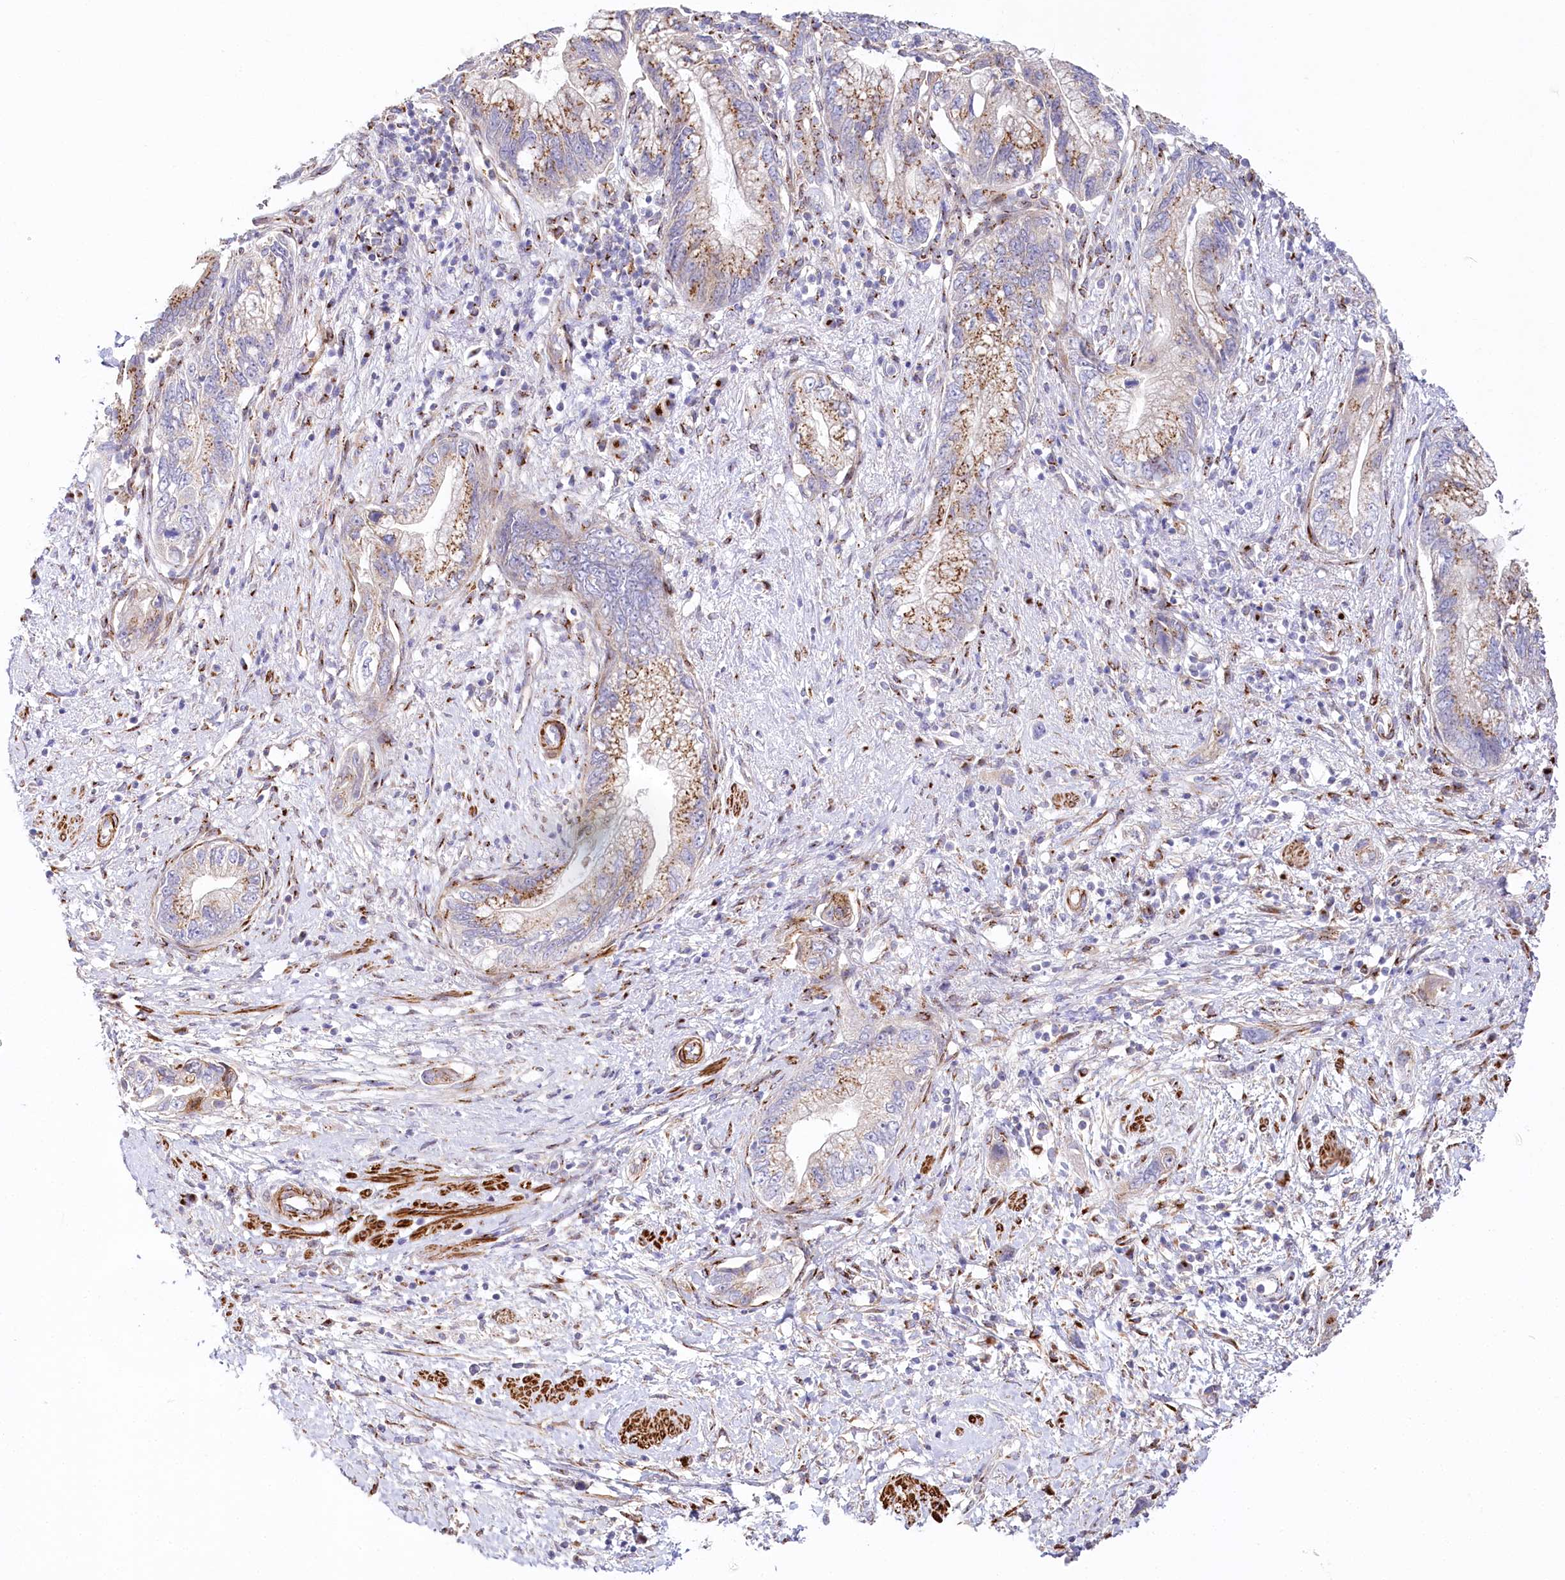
{"staining": {"intensity": "moderate", "quantity": ">75%", "location": "cytoplasmic/membranous"}, "tissue": "pancreatic cancer", "cell_type": "Tumor cells", "image_type": "cancer", "snomed": [{"axis": "morphology", "description": "Adenocarcinoma, NOS"}, {"axis": "topography", "description": "Pancreas"}], "caption": "DAB (3,3'-diaminobenzidine) immunohistochemical staining of human adenocarcinoma (pancreatic) reveals moderate cytoplasmic/membranous protein staining in about >75% of tumor cells. Using DAB (brown) and hematoxylin (blue) stains, captured at high magnification using brightfield microscopy.", "gene": "ABRAXAS2", "patient": {"sex": "female", "age": 73}}